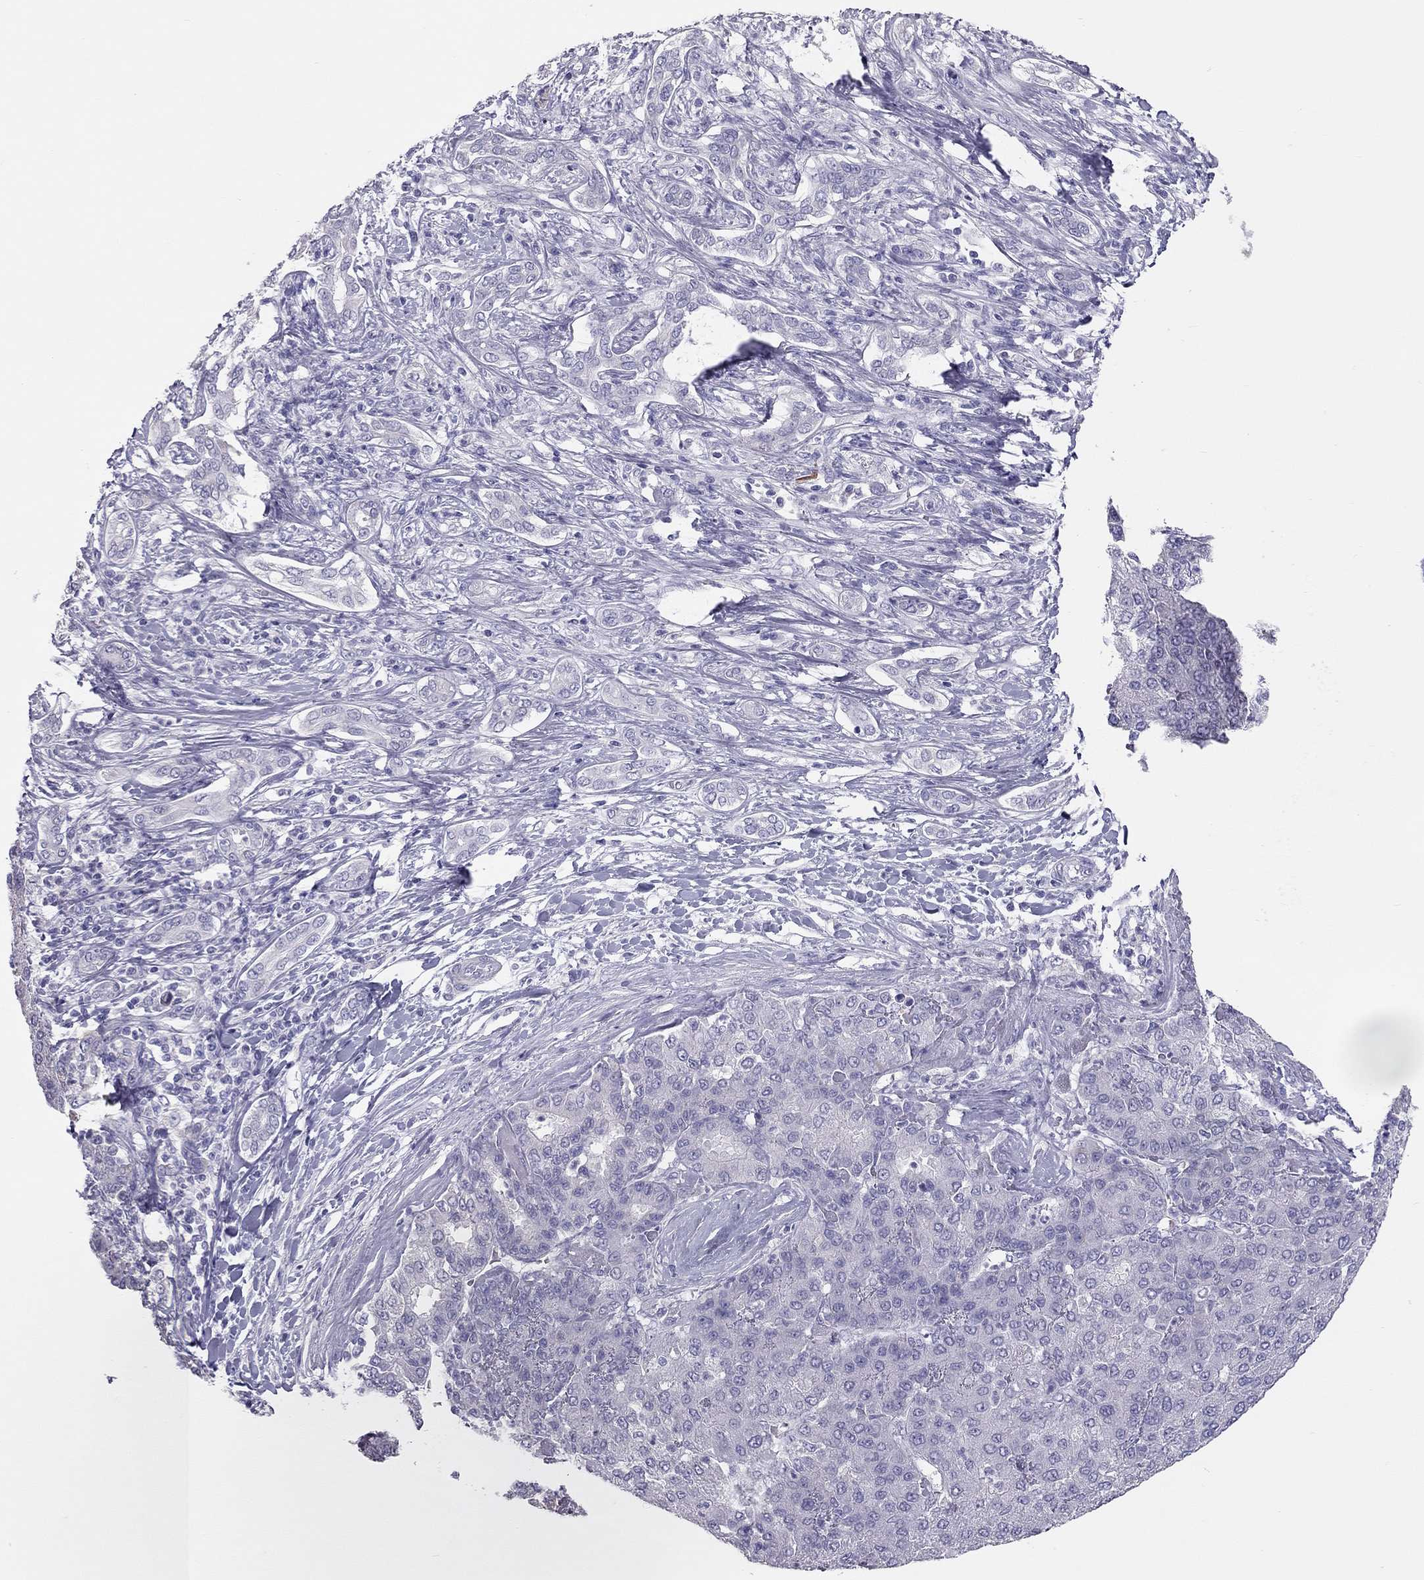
{"staining": {"intensity": "negative", "quantity": "none", "location": "none"}, "tissue": "liver cancer", "cell_type": "Tumor cells", "image_type": "cancer", "snomed": [{"axis": "morphology", "description": "Carcinoma, Hepatocellular, NOS"}, {"axis": "topography", "description": "Liver"}], "caption": "DAB (3,3'-diaminobenzidine) immunohistochemical staining of human liver cancer (hepatocellular carcinoma) displays no significant positivity in tumor cells. (DAB immunohistochemistry with hematoxylin counter stain).", "gene": "SPATA12", "patient": {"sex": "male", "age": 65}}